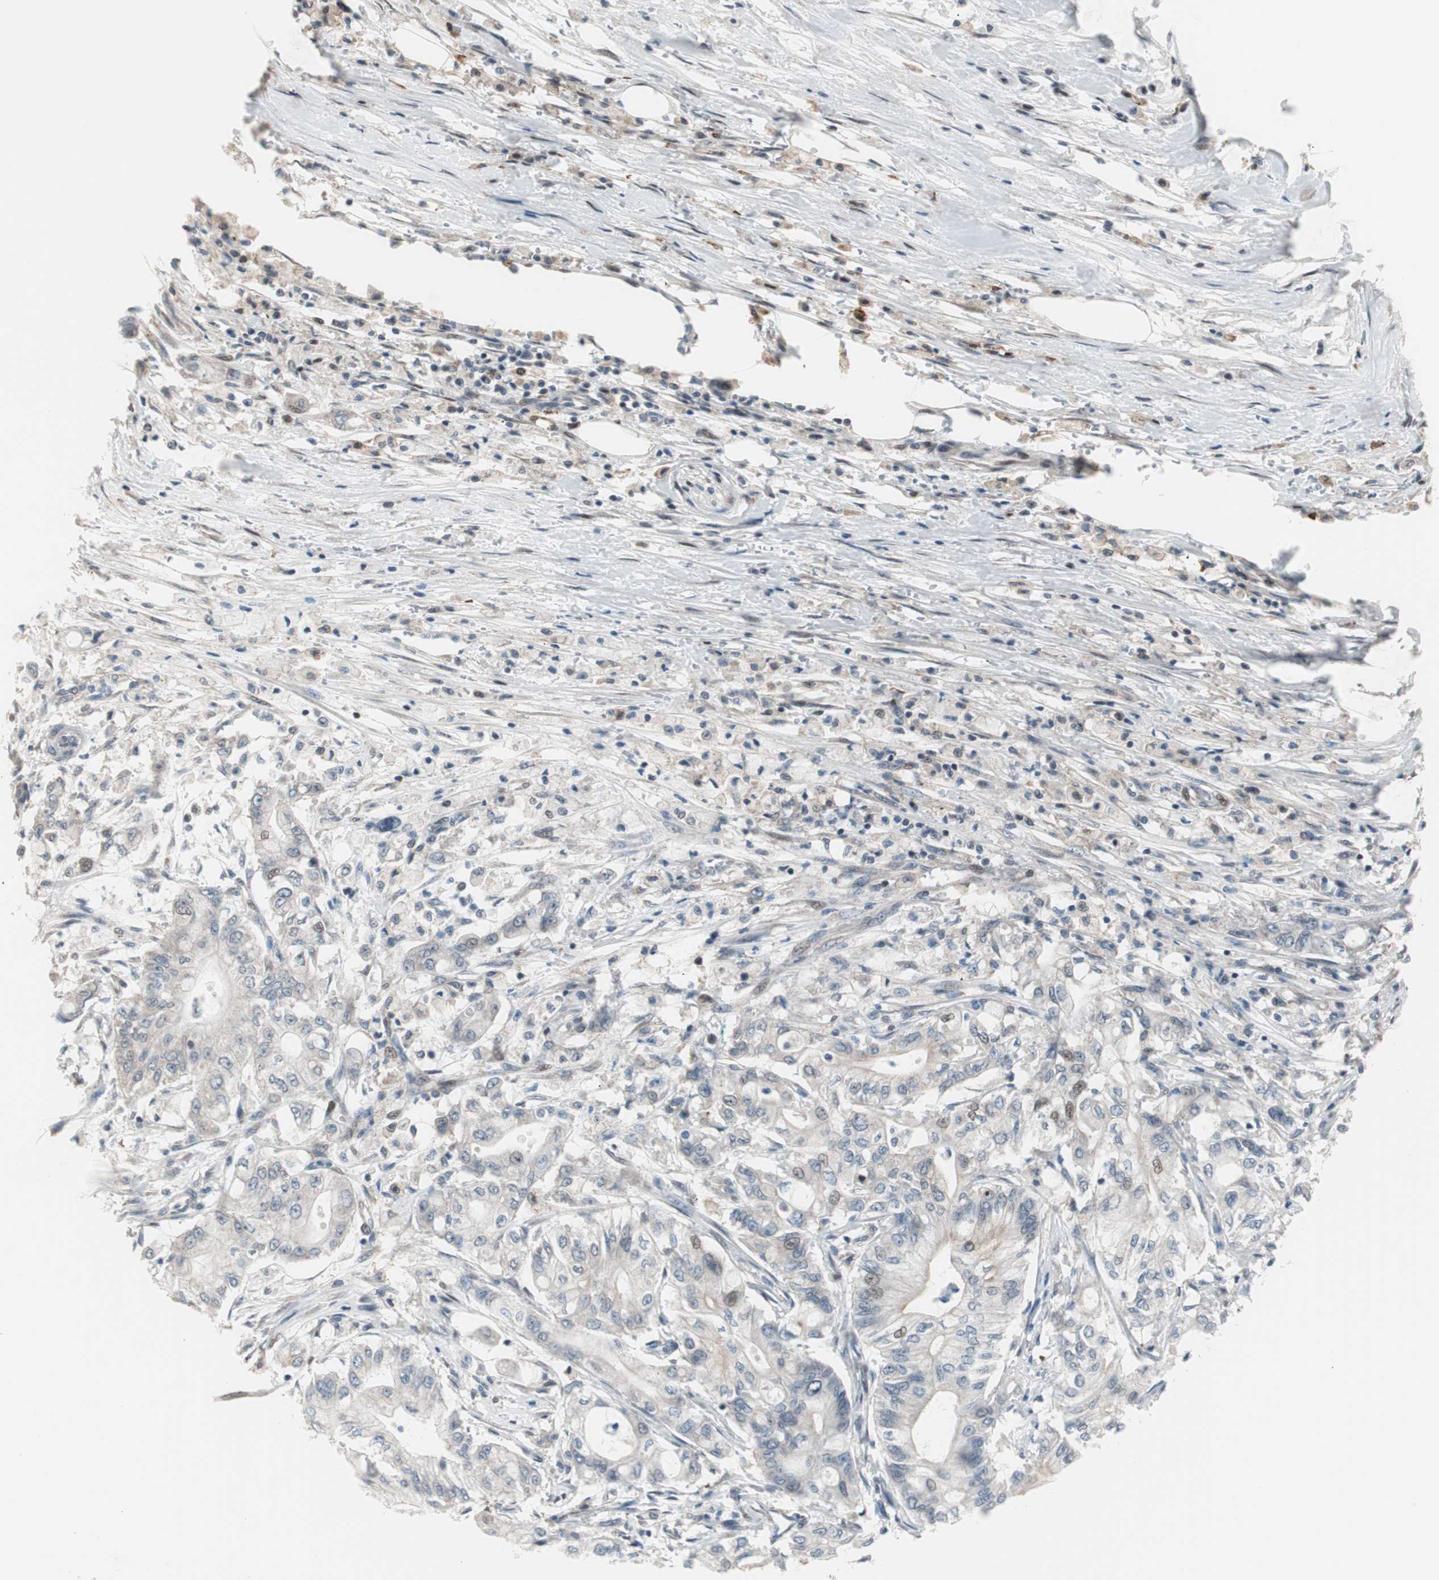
{"staining": {"intensity": "weak", "quantity": "<25%", "location": "nuclear"}, "tissue": "pancreatic cancer", "cell_type": "Tumor cells", "image_type": "cancer", "snomed": [{"axis": "morphology", "description": "Adenocarcinoma, NOS"}, {"axis": "topography", "description": "Pancreas"}], "caption": "An IHC photomicrograph of pancreatic cancer is shown. There is no staining in tumor cells of pancreatic cancer.", "gene": "POLH", "patient": {"sex": "male", "age": 70}}